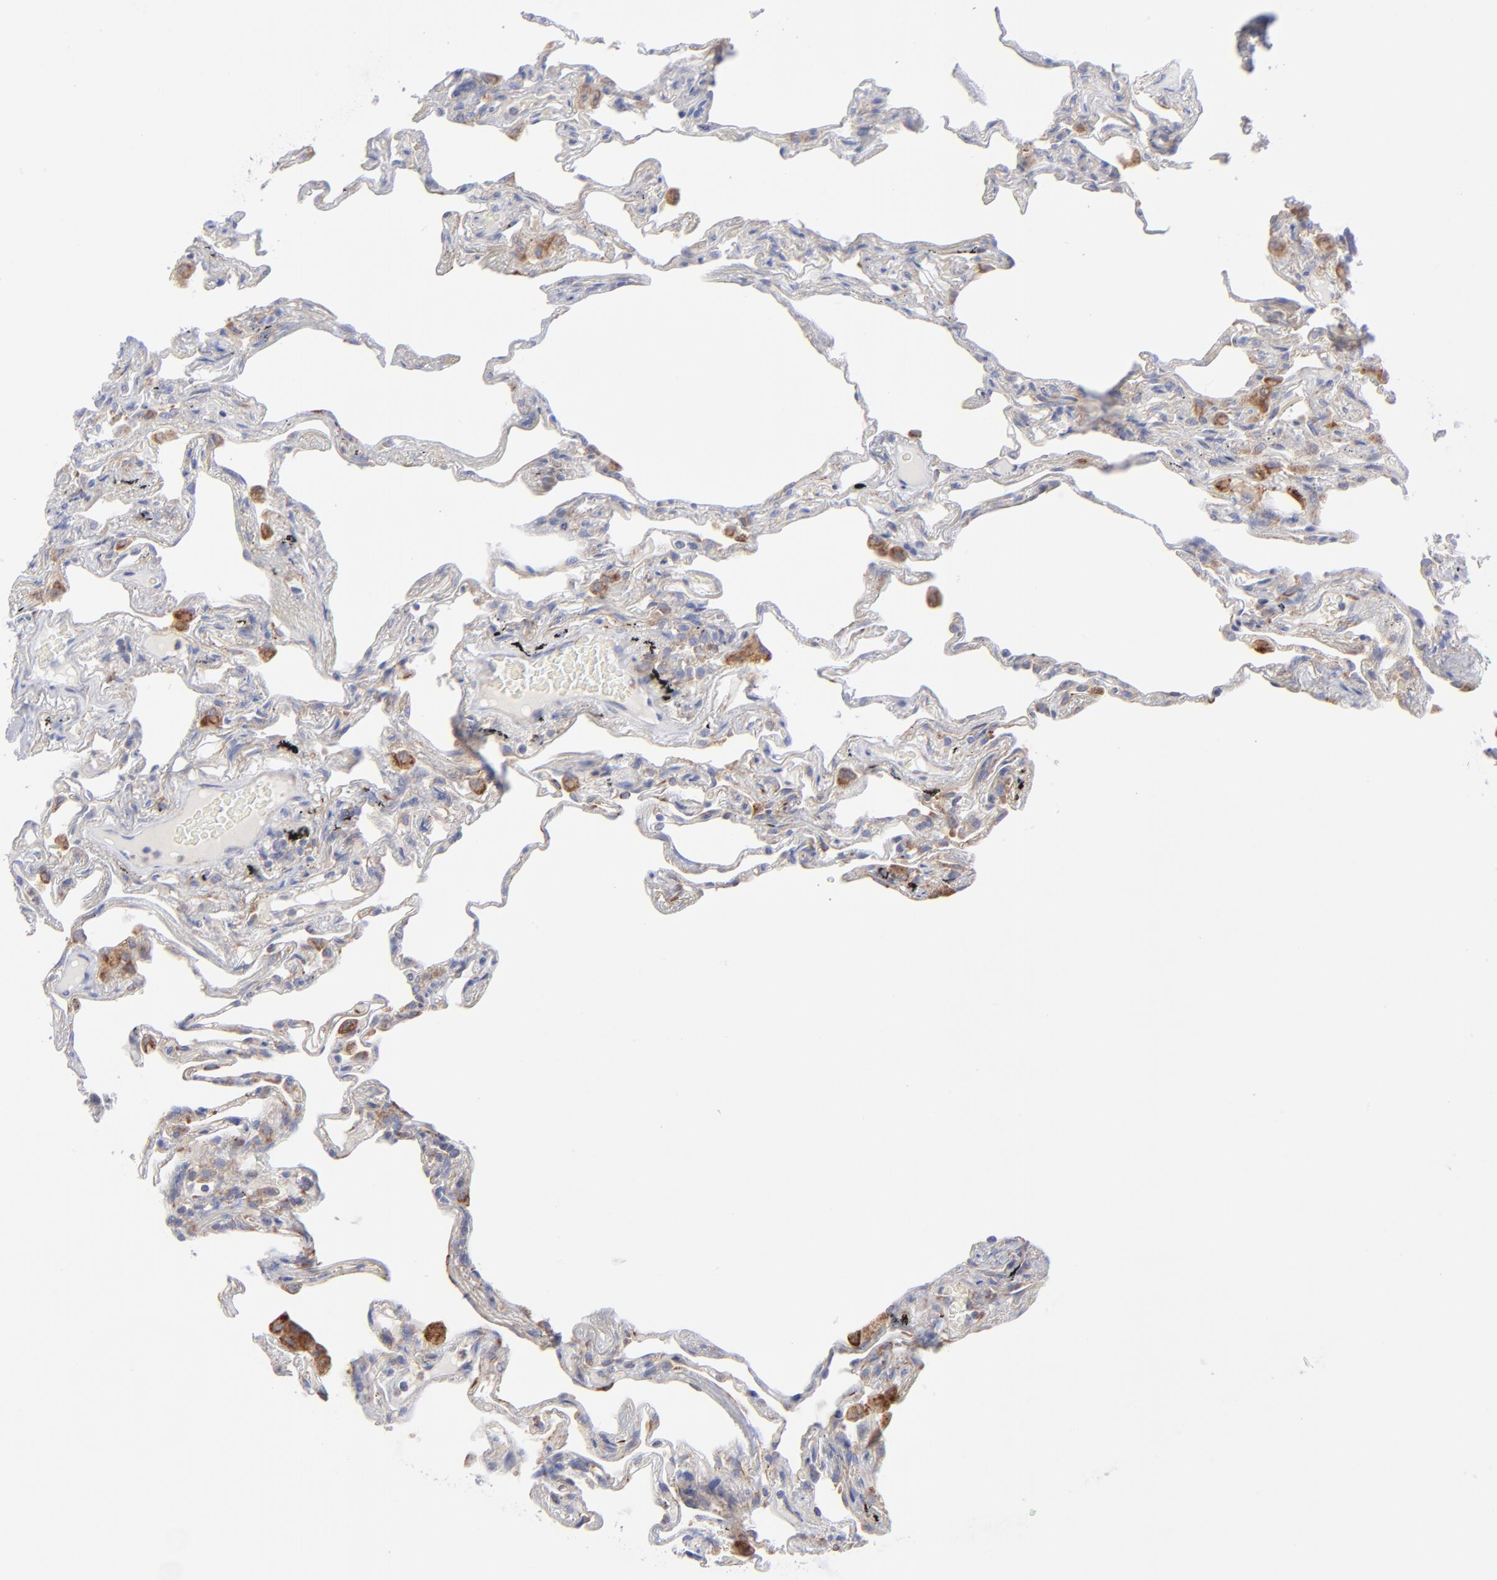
{"staining": {"intensity": "moderate", "quantity": "<25%", "location": "cytoplasmic/membranous"}, "tissue": "lung", "cell_type": "Alveolar cells", "image_type": "normal", "snomed": [{"axis": "morphology", "description": "Normal tissue, NOS"}, {"axis": "morphology", "description": "Inflammation, NOS"}, {"axis": "topography", "description": "Lung"}], "caption": "Benign lung was stained to show a protein in brown. There is low levels of moderate cytoplasmic/membranous expression in approximately <25% of alveolar cells. The staining was performed using DAB (3,3'-diaminobenzidine) to visualize the protein expression in brown, while the nuclei were stained in blue with hematoxylin (Magnification: 20x).", "gene": "EIF2AK2", "patient": {"sex": "male", "age": 69}}